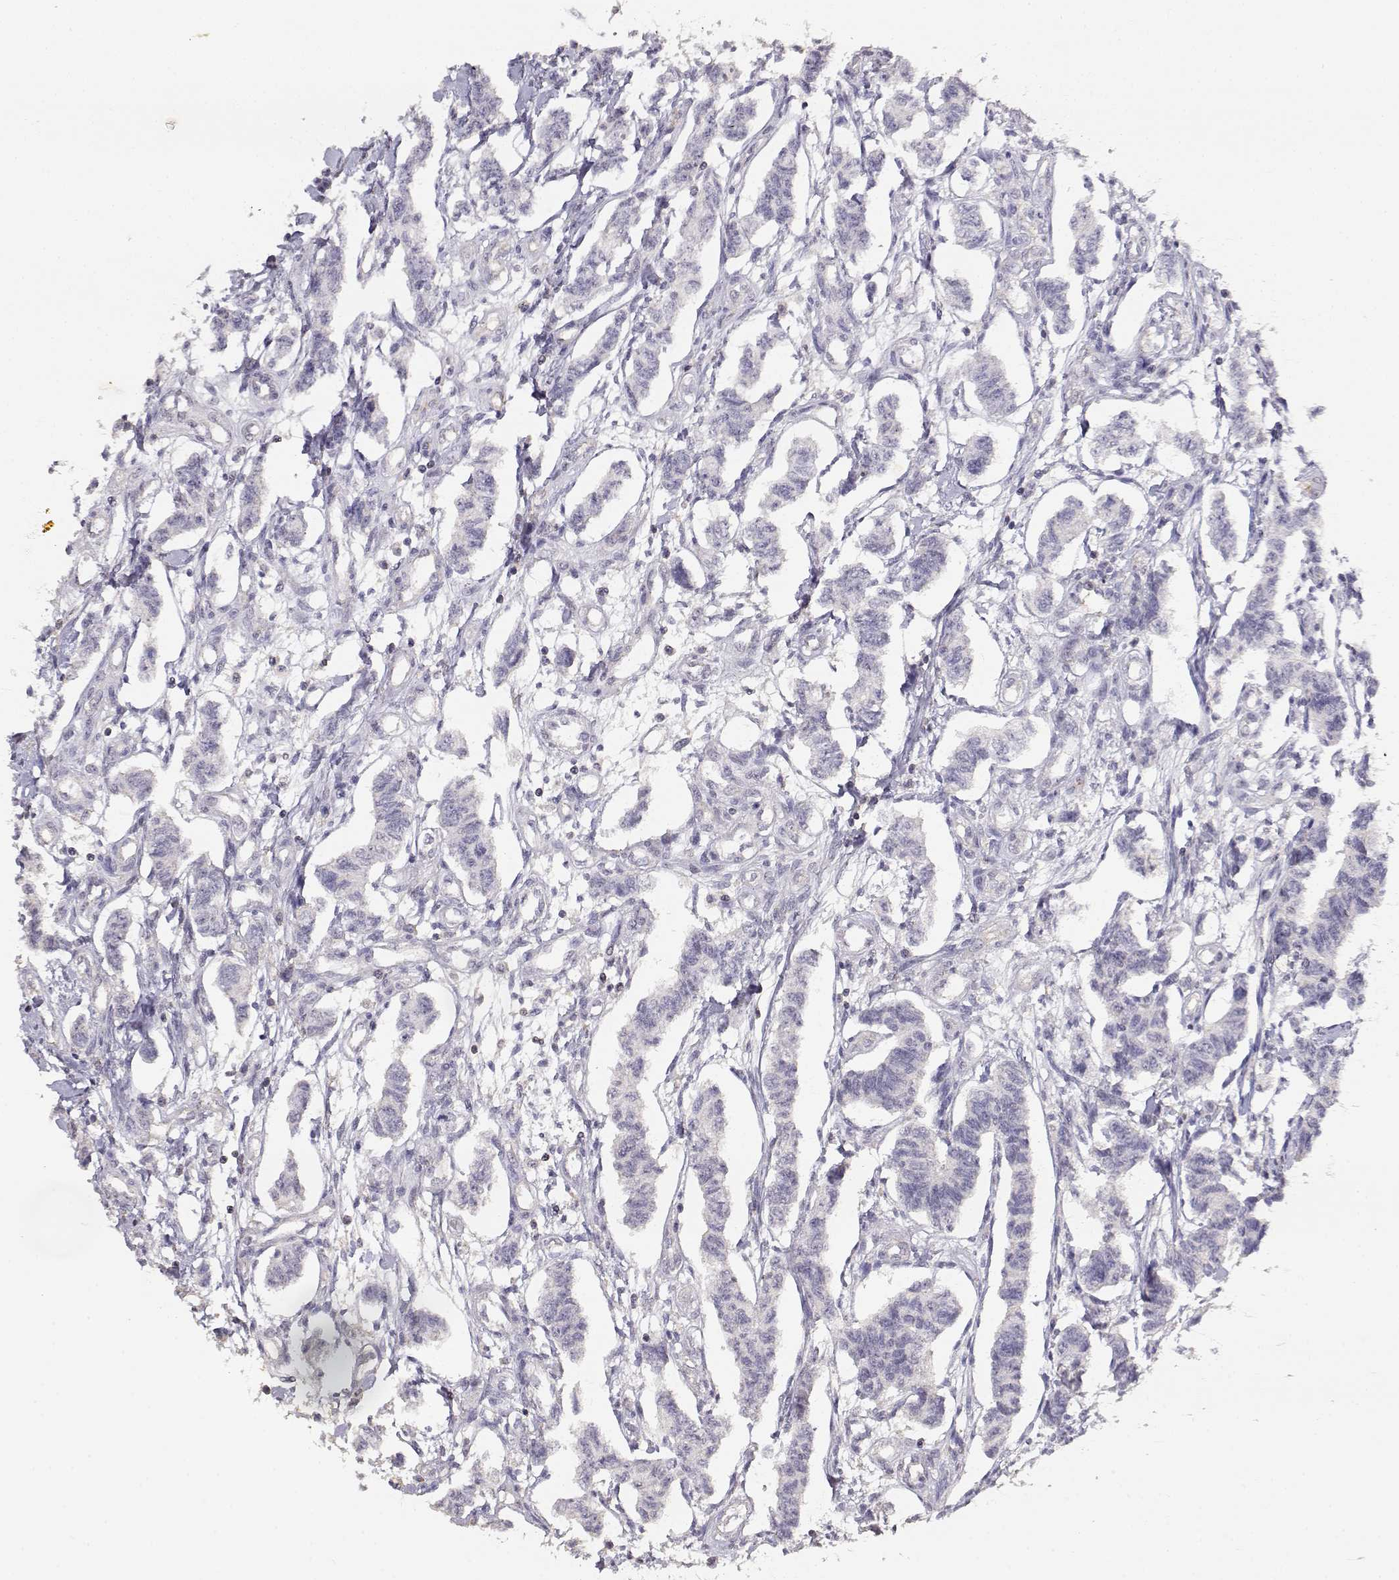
{"staining": {"intensity": "negative", "quantity": "none", "location": "none"}, "tissue": "carcinoid", "cell_type": "Tumor cells", "image_type": "cancer", "snomed": [{"axis": "morphology", "description": "Carcinoid, malignant, NOS"}, {"axis": "topography", "description": "Kidney"}], "caption": "High magnification brightfield microscopy of carcinoid (malignant) stained with DAB (brown) and counterstained with hematoxylin (blue): tumor cells show no significant staining.", "gene": "TNFRSF10C", "patient": {"sex": "female", "age": 41}}